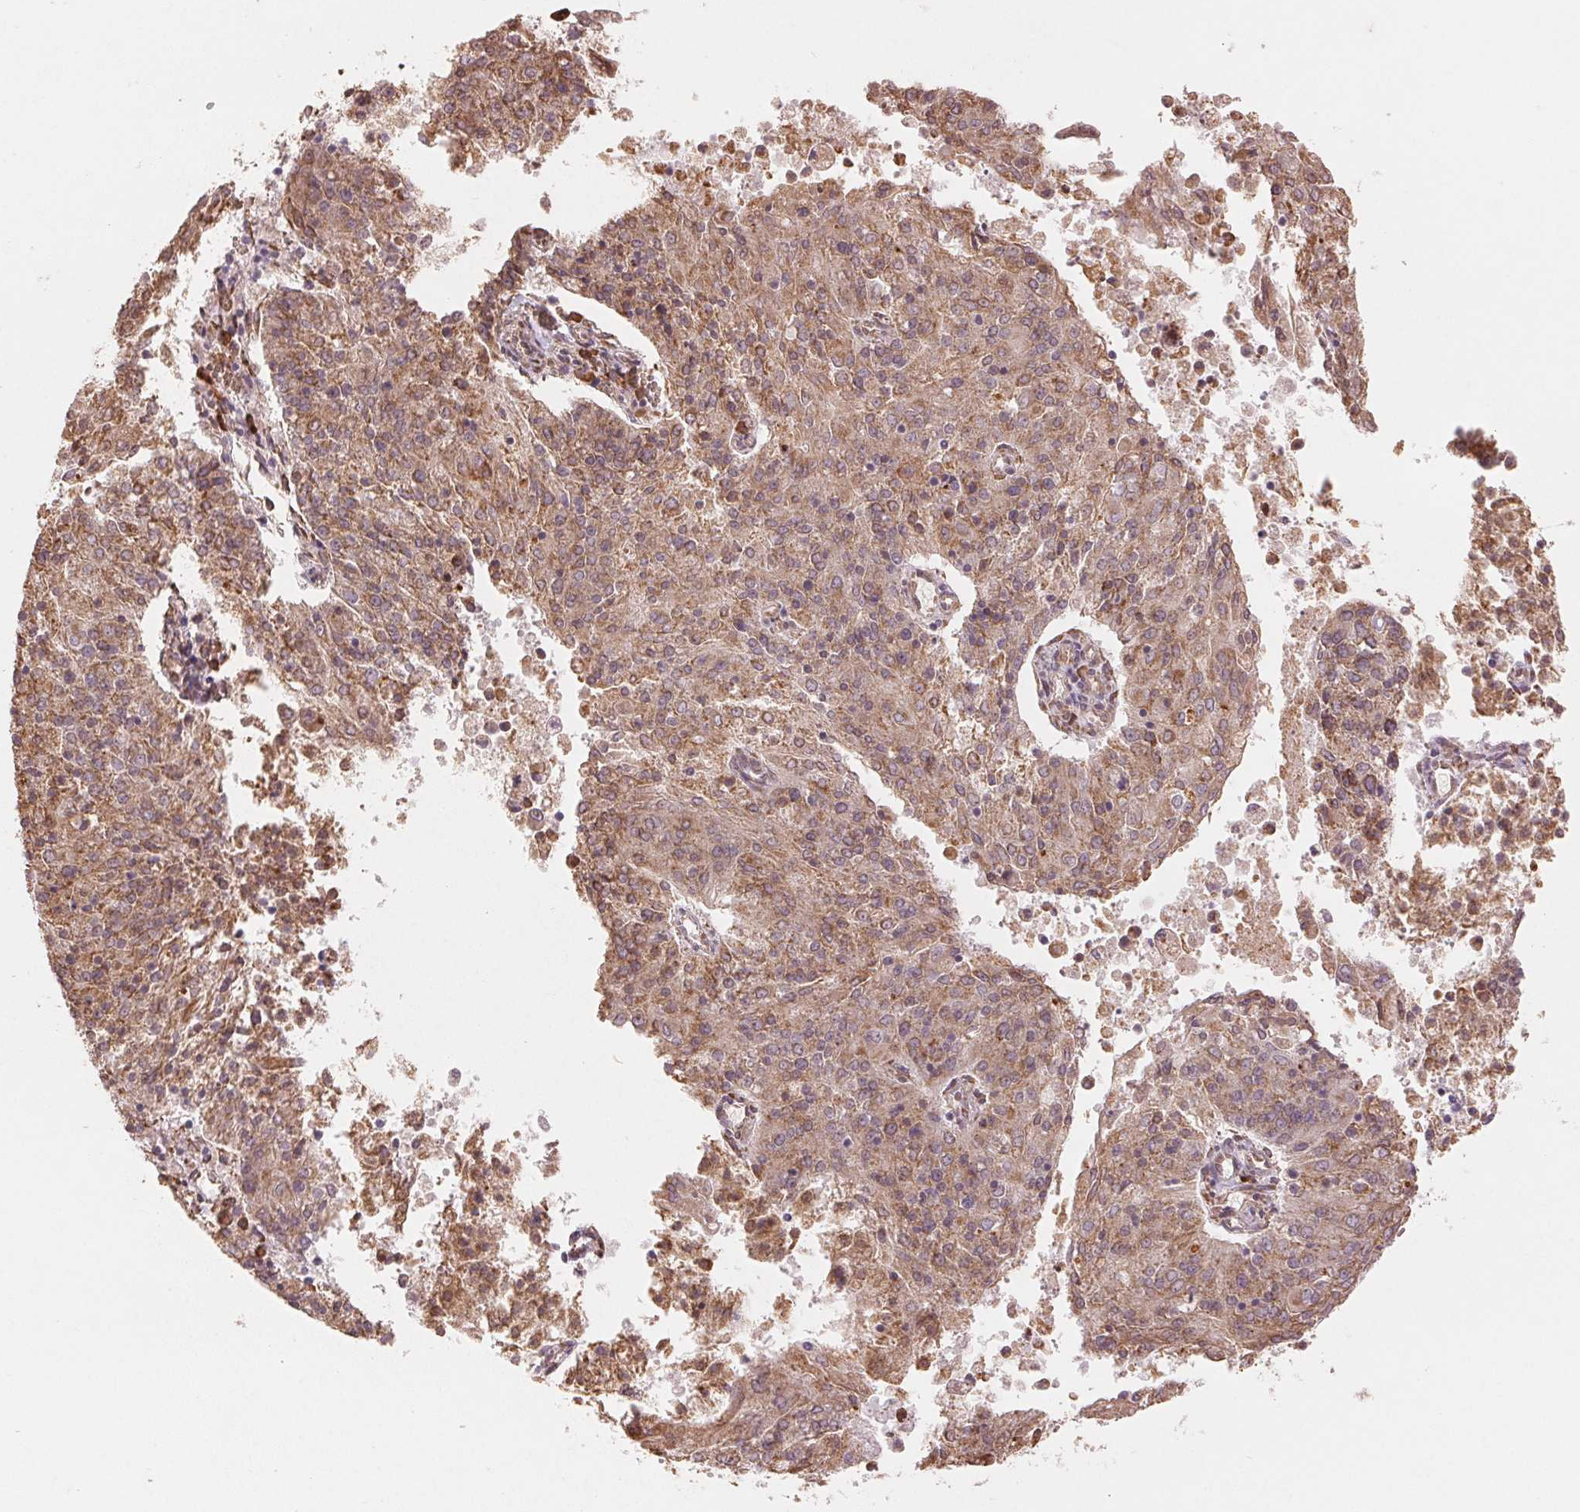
{"staining": {"intensity": "moderate", "quantity": ">75%", "location": "cytoplasmic/membranous"}, "tissue": "endometrial cancer", "cell_type": "Tumor cells", "image_type": "cancer", "snomed": [{"axis": "morphology", "description": "Adenocarcinoma, NOS"}, {"axis": "topography", "description": "Endometrium"}], "caption": "A histopathology image of human adenocarcinoma (endometrial) stained for a protein reveals moderate cytoplasmic/membranous brown staining in tumor cells.", "gene": "SLC20A1", "patient": {"sex": "female", "age": 82}}